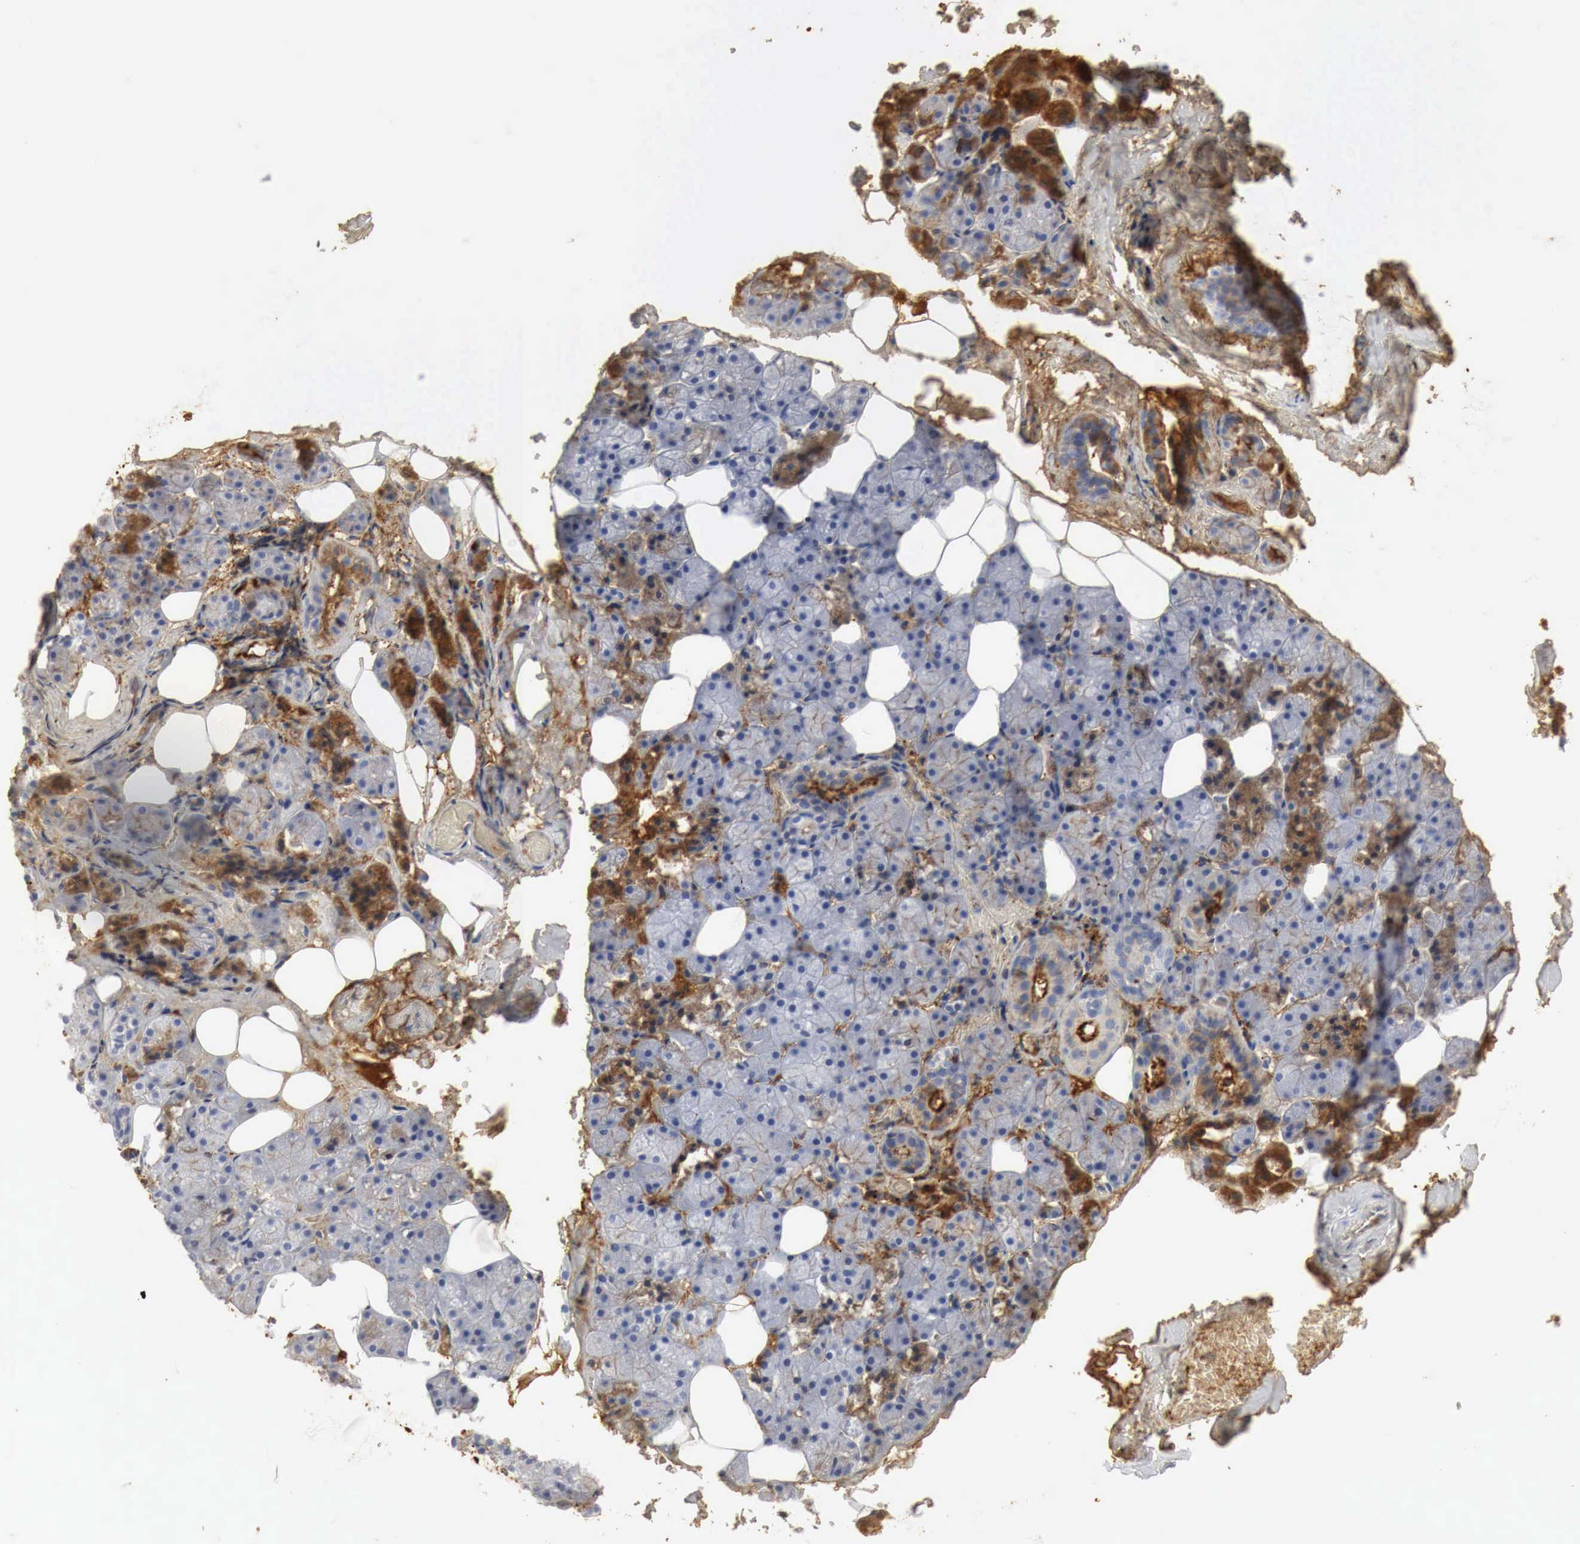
{"staining": {"intensity": "negative", "quantity": "none", "location": "none"}, "tissue": "salivary gland", "cell_type": "Glandular cells", "image_type": "normal", "snomed": [{"axis": "morphology", "description": "Normal tissue, NOS"}, {"axis": "topography", "description": "Salivary gland"}], "caption": "Protein analysis of unremarkable salivary gland shows no significant staining in glandular cells. (DAB immunohistochemistry (IHC), high magnification).", "gene": "IGLC3", "patient": {"sex": "female", "age": 55}}